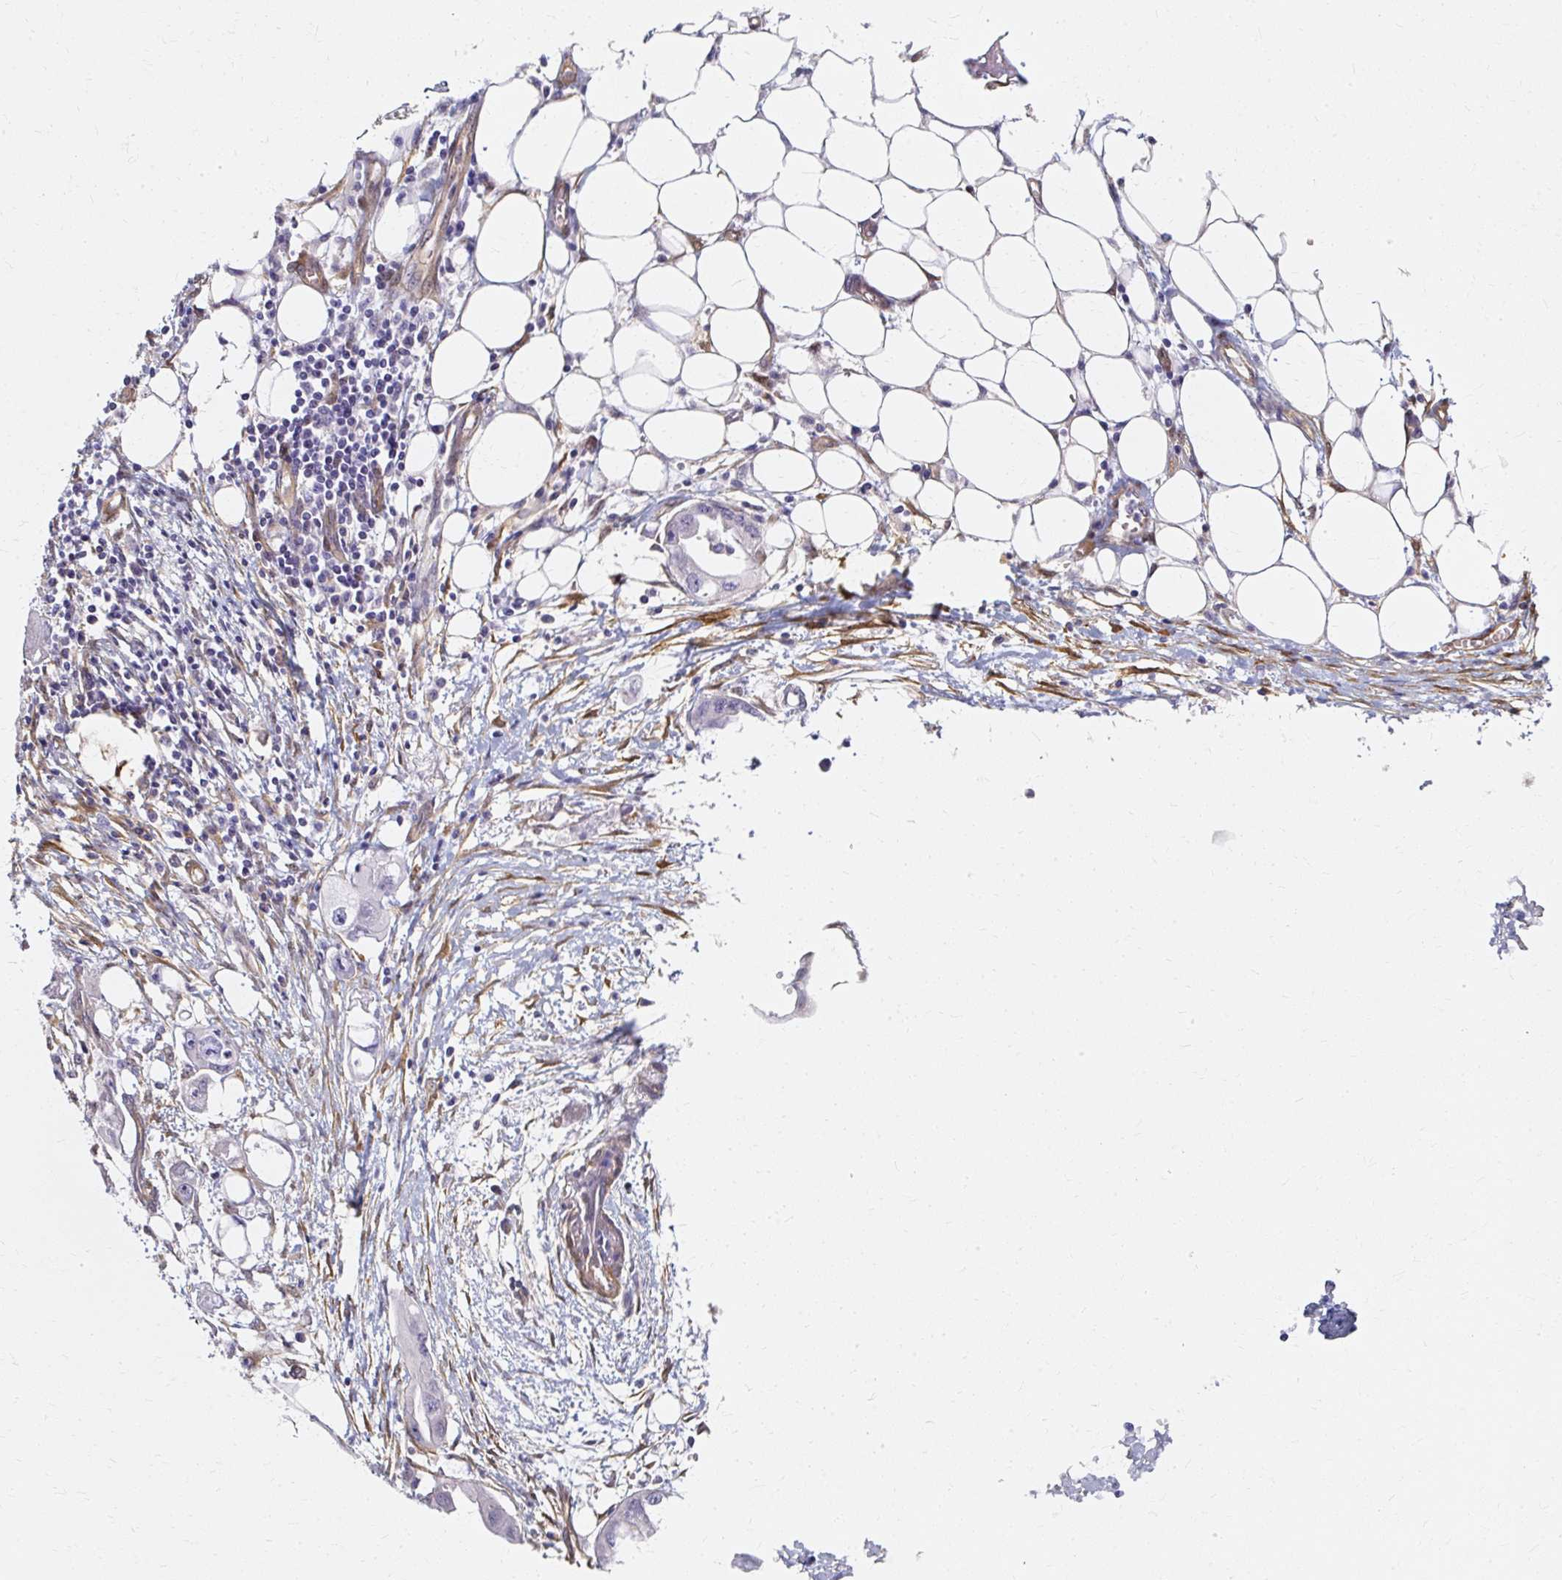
{"staining": {"intensity": "negative", "quantity": "none", "location": "none"}, "tissue": "endometrial cancer", "cell_type": "Tumor cells", "image_type": "cancer", "snomed": [{"axis": "morphology", "description": "Adenocarcinoma, NOS"}, {"axis": "morphology", "description": "Adenocarcinoma, metastatic, NOS"}, {"axis": "topography", "description": "Adipose tissue"}, {"axis": "topography", "description": "Endometrium"}], "caption": "High magnification brightfield microscopy of endometrial cancer stained with DAB (3,3'-diaminobenzidine) (brown) and counterstained with hematoxylin (blue): tumor cells show no significant expression.", "gene": "CNN3", "patient": {"sex": "female", "age": 67}}